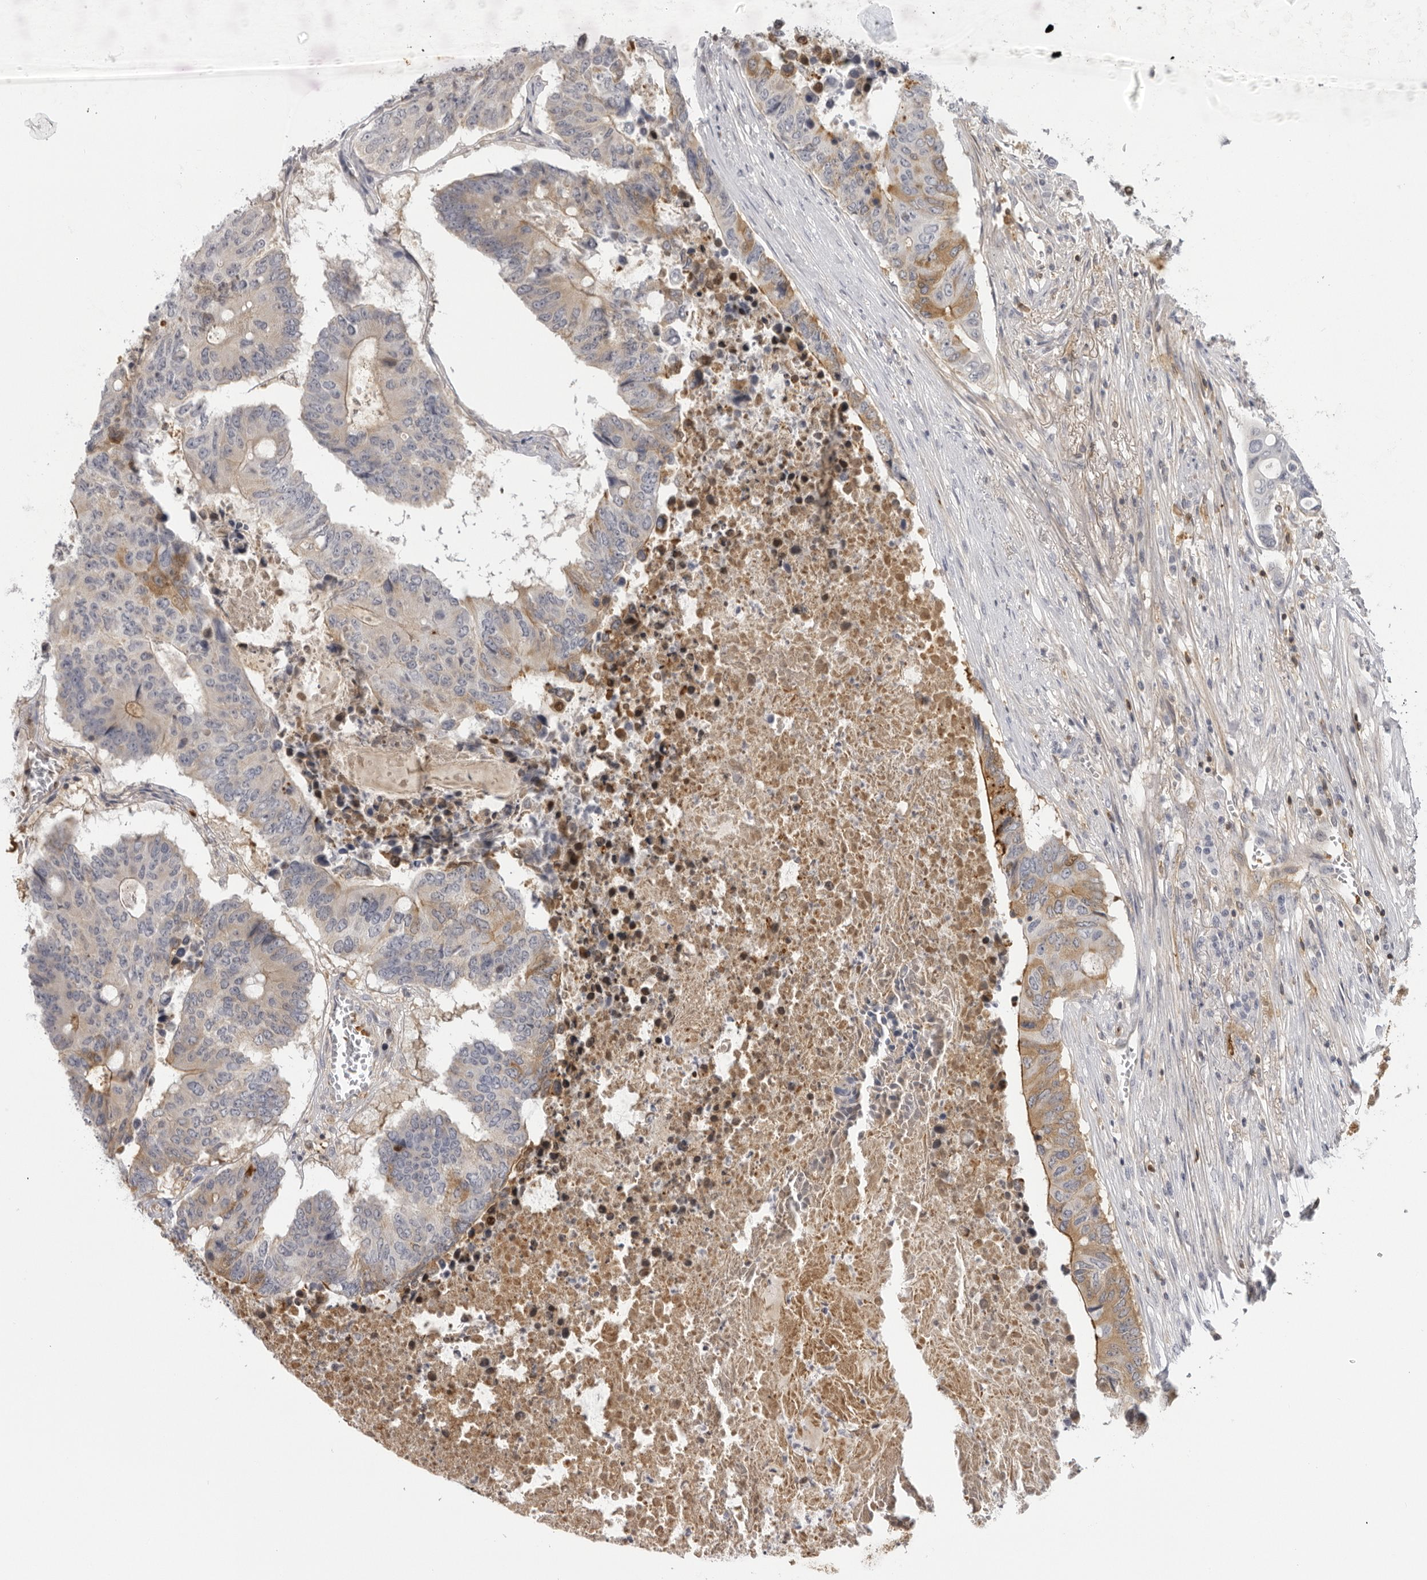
{"staining": {"intensity": "weak", "quantity": "25%-75%", "location": "cytoplasmic/membranous"}, "tissue": "colorectal cancer", "cell_type": "Tumor cells", "image_type": "cancer", "snomed": [{"axis": "morphology", "description": "Adenocarcinoma, NOS"}, {"axis": "topography", "description": "Colon"}], "caption": "Human colorectal cancer stained with a protein marker shows weak staining in tumor cells.", "gene": "PLEKHF2", "patient": {"sex": "male", "age": 87}}